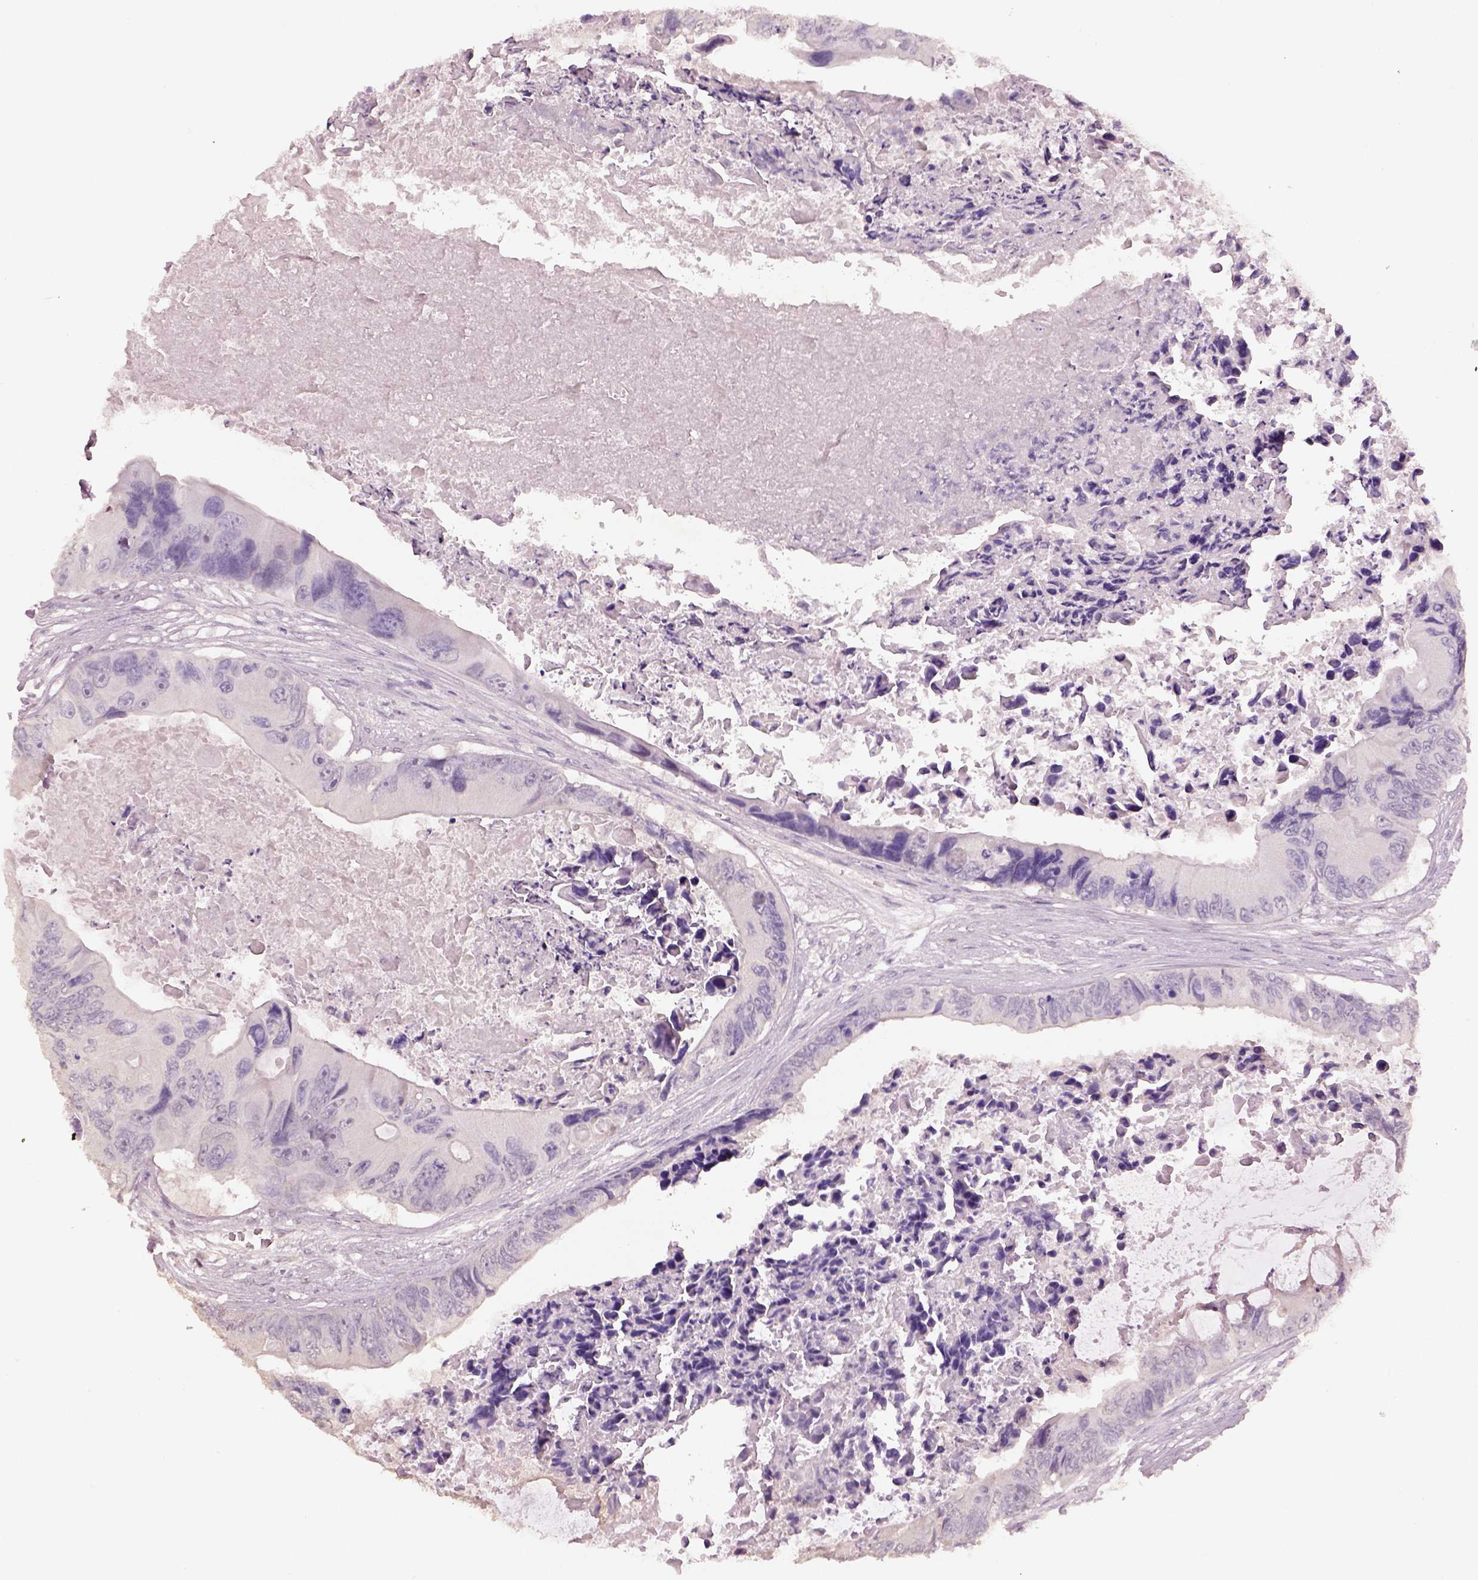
{"staining": {"intensity": "negative", "quantity": "none", "location": "none"}, "tissue": "colorectal cancer", "cell_type": "Tumor cells", "image_type": "cancer", "snomed": [{"axis": "morphology", "description": "Adenocarcinoma, NOS"}, {"axis": "topography", "description": "Rectum"}], "caption": "An image of colorectal cancer stained for a protein shows no brown staining in tumor cells.", "gene": "KCNIP3", "patient": {"sex": "male", "age": 63}}